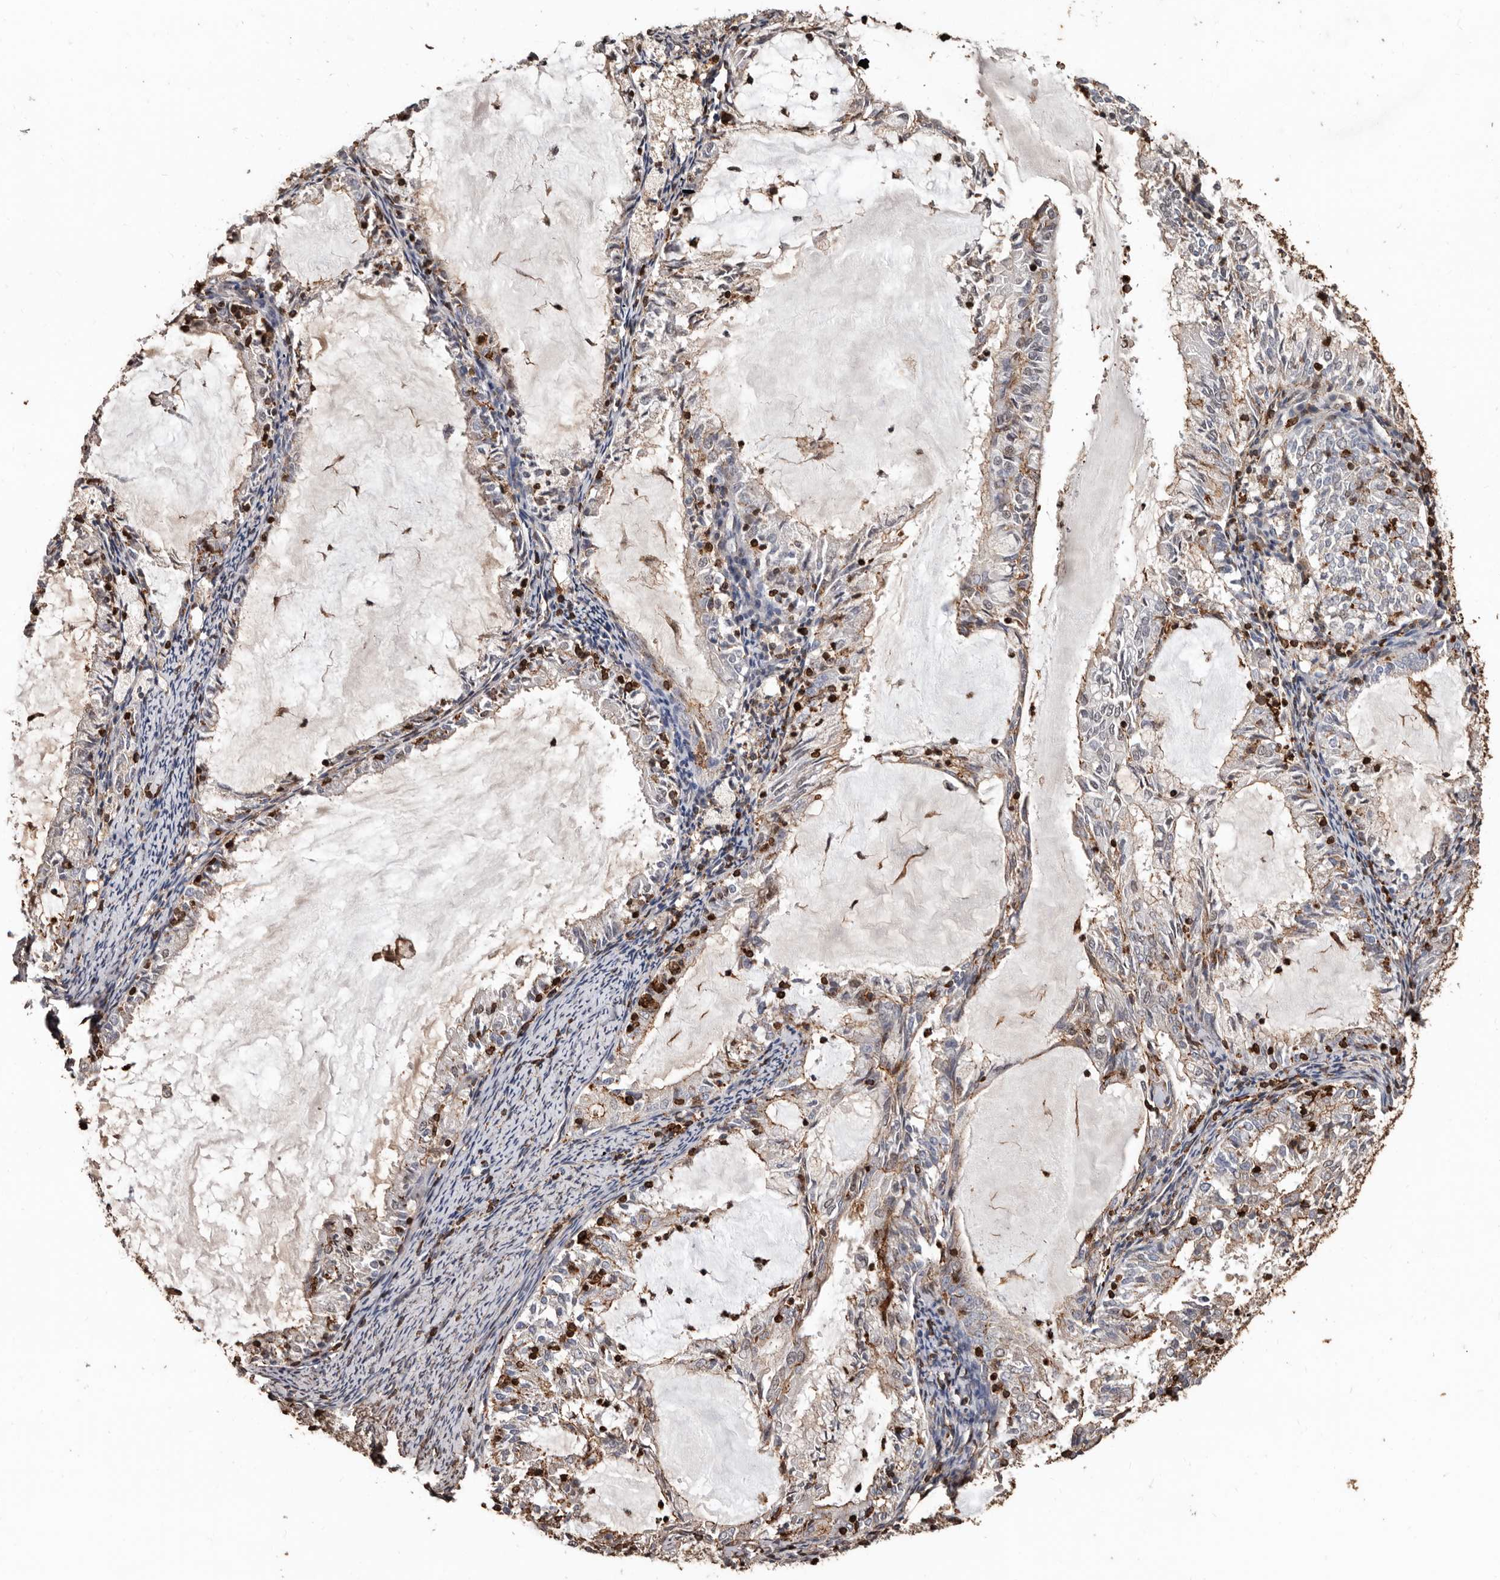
{"staining": {"intensity": "moderate", "quantity": "<25%", "location": "cytoplasmic/membranous"}, "tissue": "endometrial cancer", "cell_type": "Tumor cells", "image_type": "cancer", "snomed": [{"axis": "morphology", "description": "Adenocarcinoma, NOS"}, {"axis": "topography", "description": "Endometrium"}], "caption": "Endometrial adenocarcinoma stained with a brown dye exhibits moderate cytoplasmic/membranous positive staining in approximately <25% of tumor cells.", "gene": "GSK3A", "patient": {"sex": "female", "age": 57}}